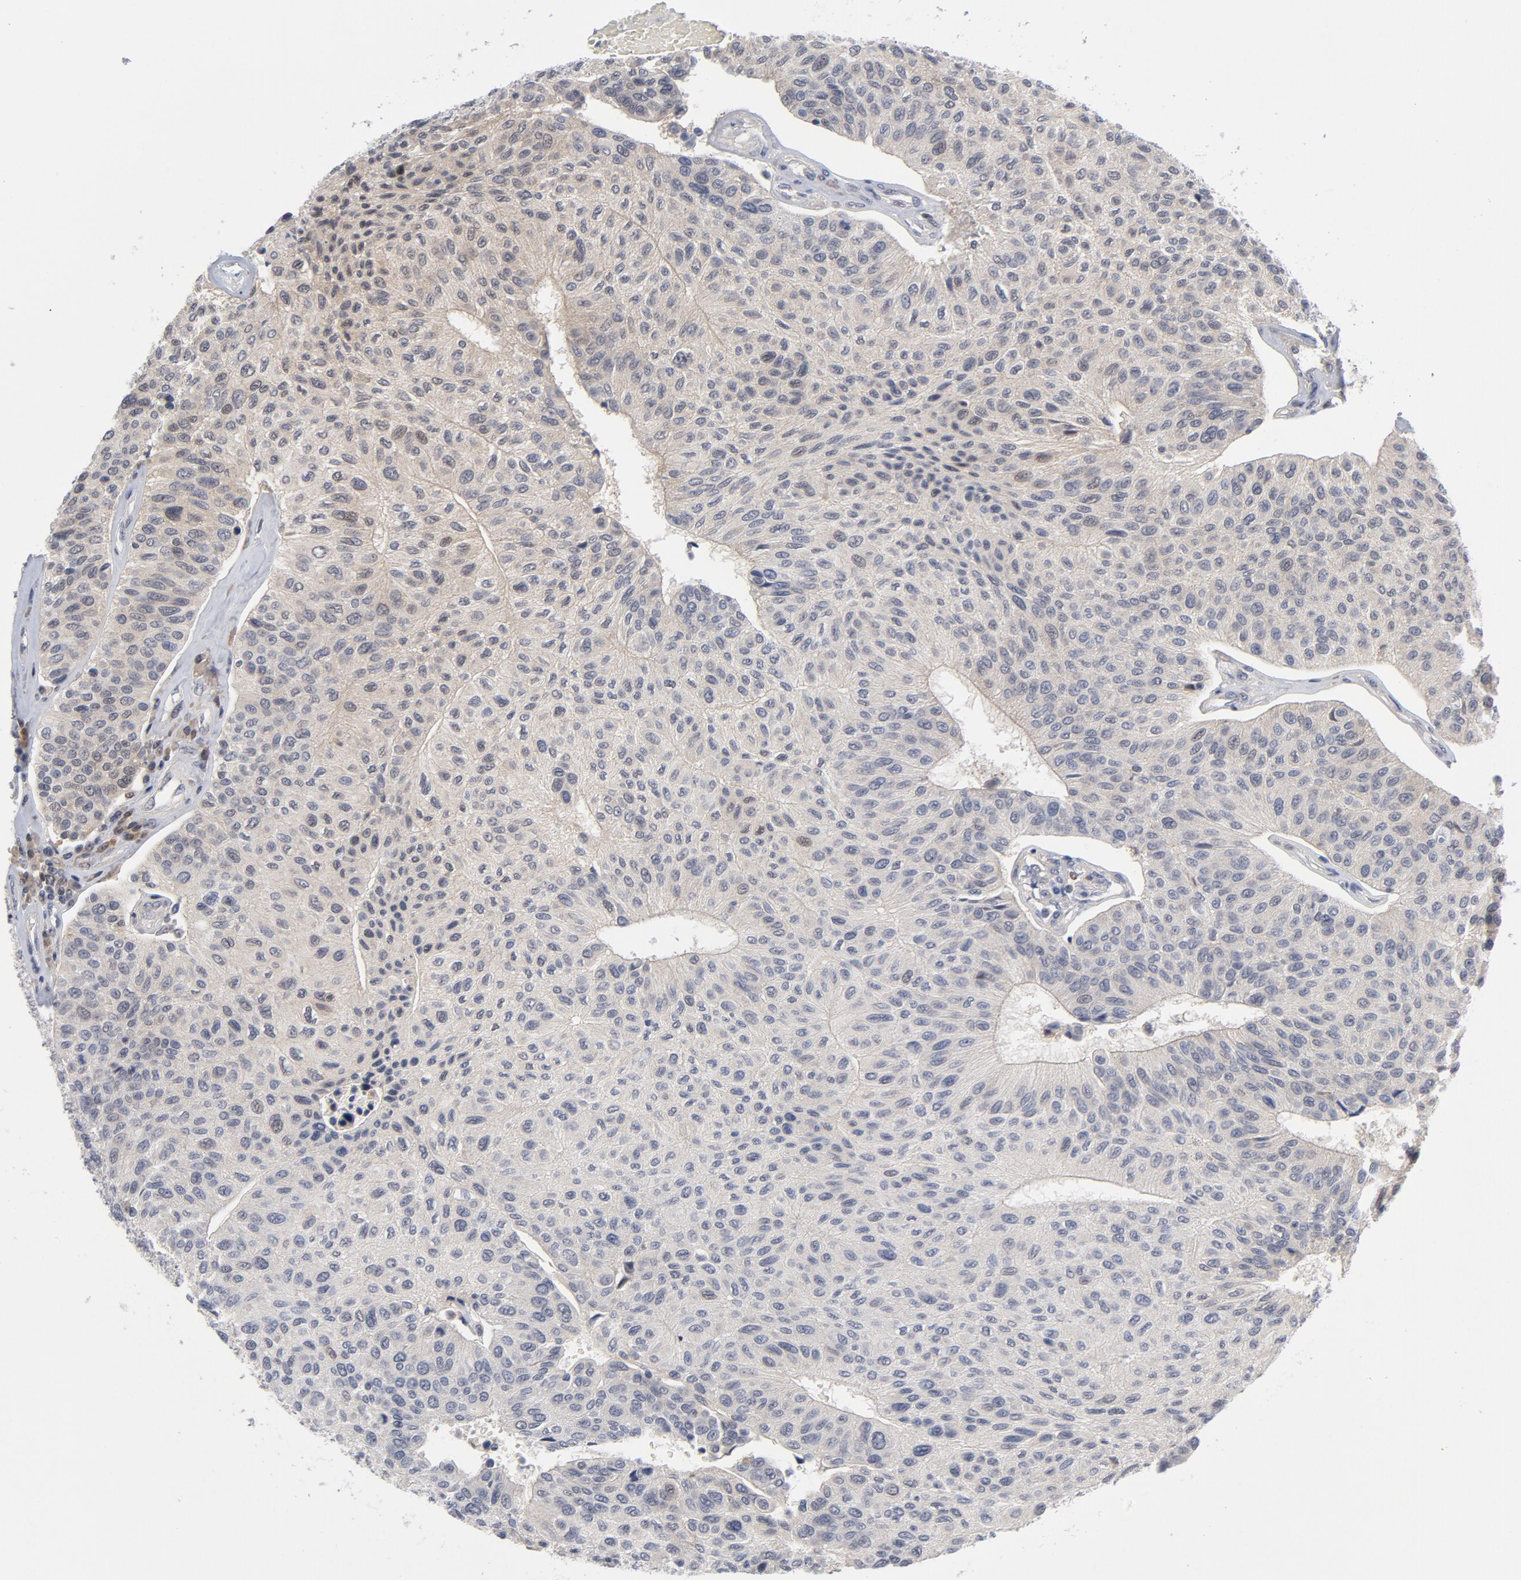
{"staining": {"intensity": "weak", "quantity": "25%-75%", "location": "cytoplasmic/membranous"}, "tissue": "urothelial cancer", "cell_type": "Tumor cells", "image_type": "cancer", "snomed": [{"axis": "morphology", "description": "Urothelial carcinoma, High grade"}, {"axis": "topography", "description": "Urinary bladder"}], "caption": "Immunohistochemical staining of human urothelial carcinoma (high-grade) displays low levels of weak cytoplasmic/membranous staining in approximately 25%-75% of tumor cells. (DAB (3,3'-diaminobenzidine) = brown stain, brightfield microscopy at high magnification).", "gene": "TRADD", "patient": {"sex": "male", "age": 66}}